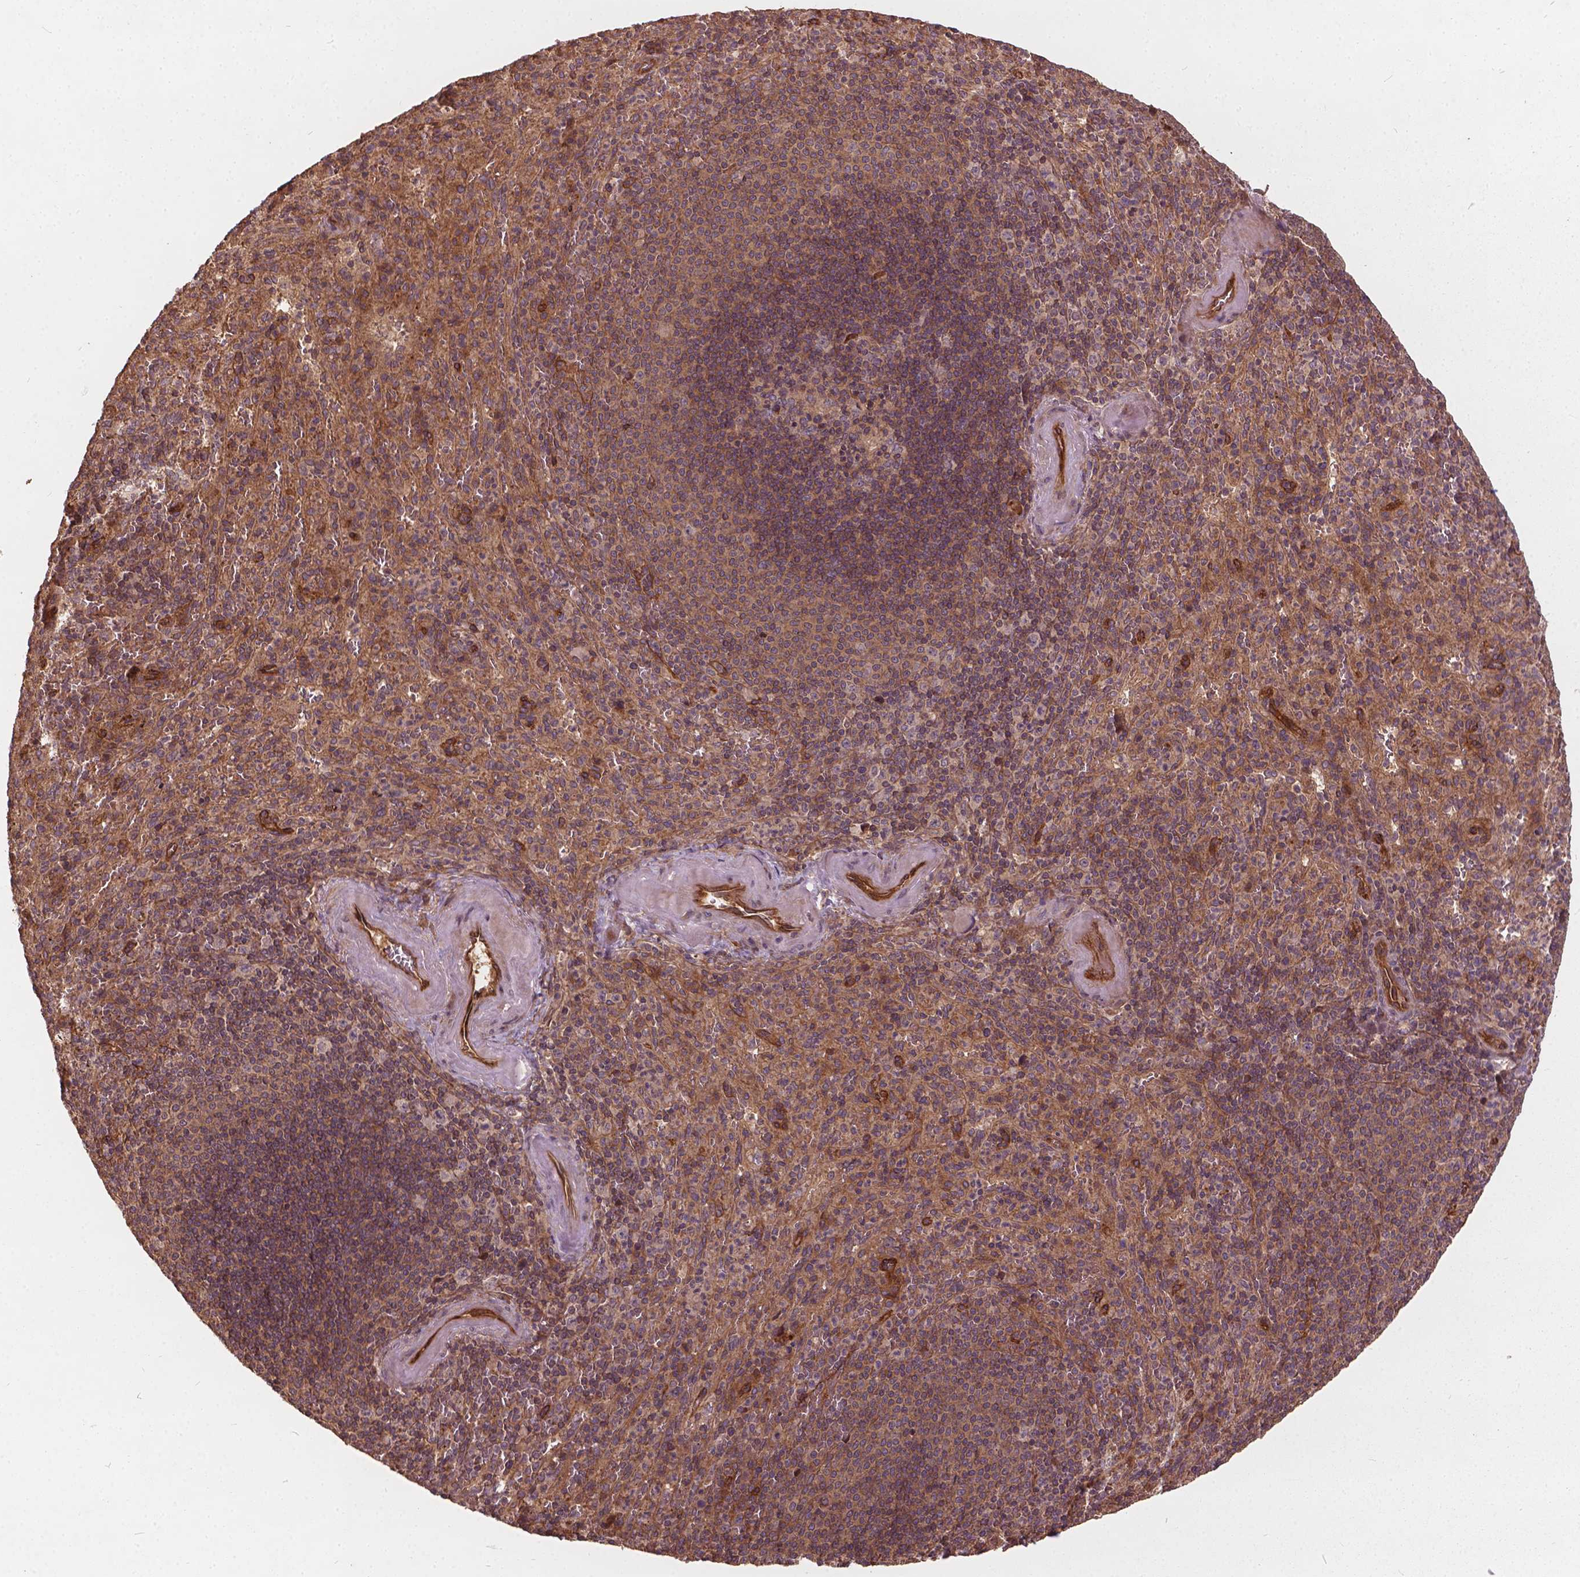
{"staining": {"intensity": "weak", "quantity": "<25%", "location": "cytoplasmic/membranous"}, "tissue": "spleen", "cell_type": "Cells in red pulp", "image_type": "normal", "snomed": [{"axis": "morphology", "description": "Normal tissue, NOS"}, {"axis": "topography", "description": "Spleen"}], "caption": "Immunohistochemistry photomicrograph of benign spleen: human spleen stained with DAB demonstrates no significant protein expression in cells in red pulp.", "gene": "UBXN2A", "patient": {"sex": "male", "age": 57}}